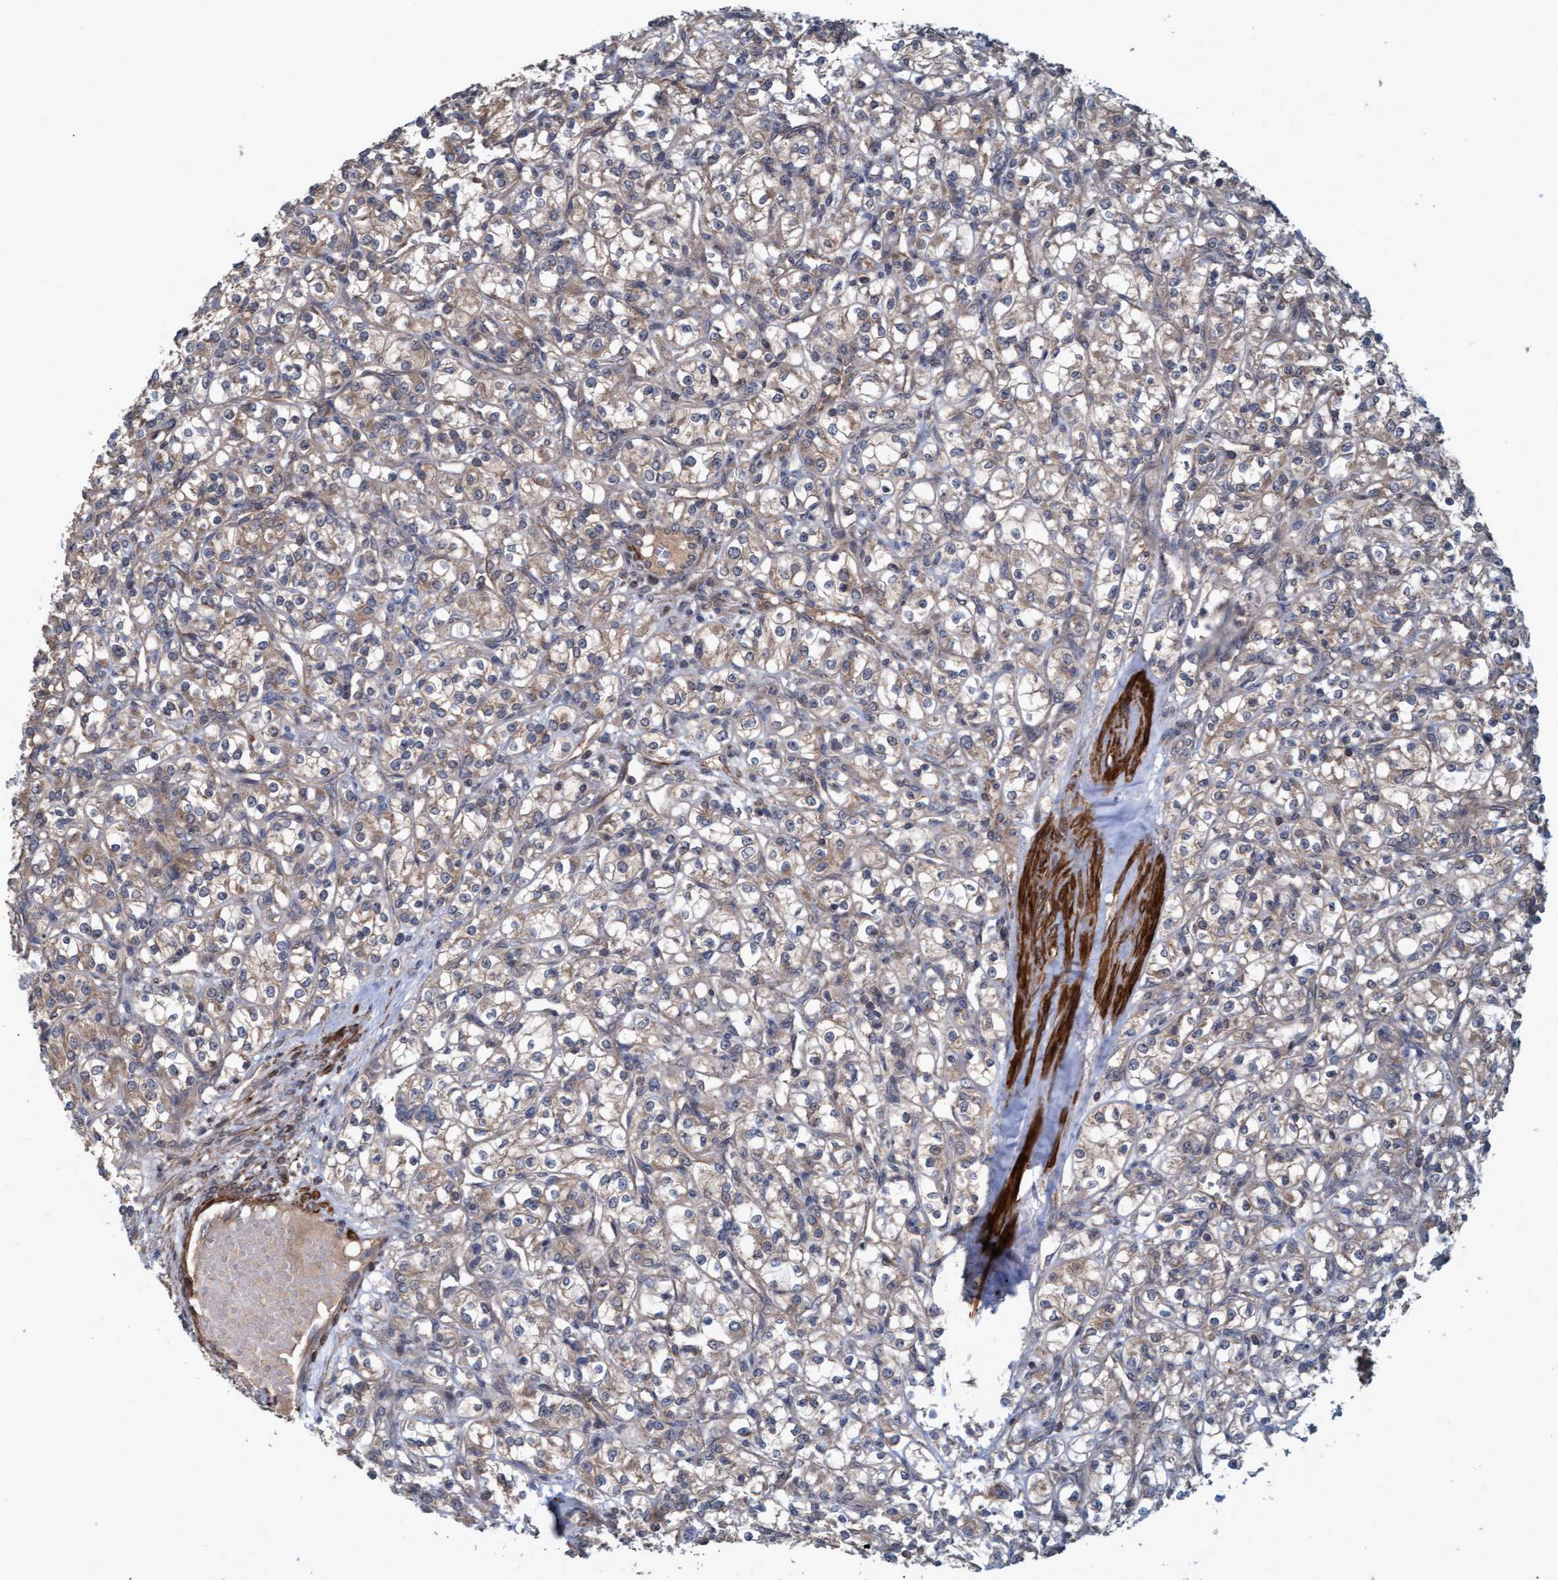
{"staining": {"intensity": "weak", "quantity": ">75%", "location": "cytoplasmic/membranous"}, "tissue": "renal cancer", "cell_type": "Tumor cells", "image_type": "cancer", "snomed": [{"axis": "morphology", "description": "Adenocarcinoma, NOS"}, {"axis": "topography", "description": "Kidney"}], "caption": "This is an image of immunohistochemistry (IHC) staining of adenocarcinoma (renal), which shows weak expression in the cytoplasmic/membranous of tumor cells.", "gene": "GGT6", "patient": {"sex": "male", "age": 77}}